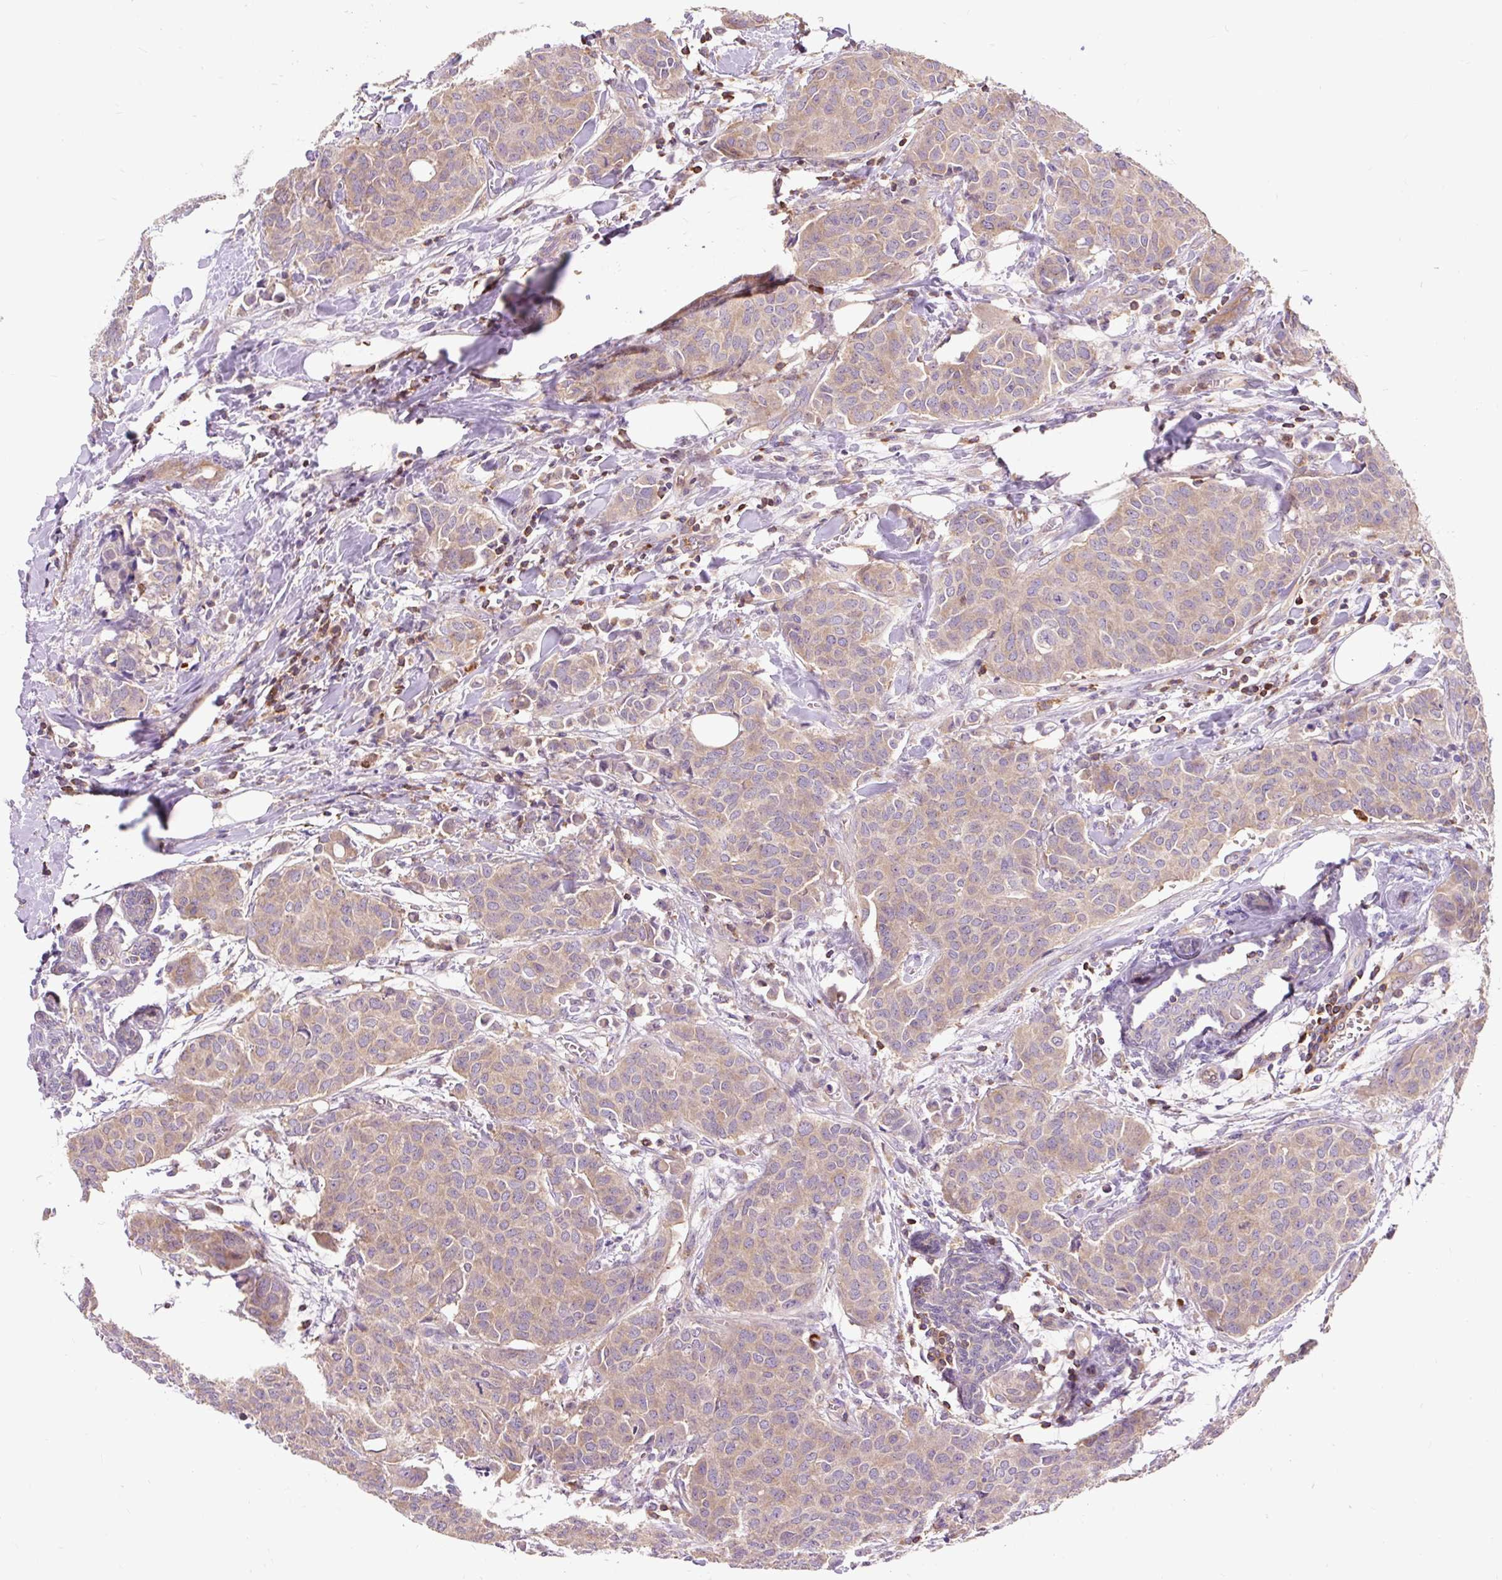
{"staining": {"intensity": "weak", "quantity": ">75%", "location": "cytoplasmic/membranous"}, "tissue": "breast cancer", "cell_type": "Tumor cells", "image_type": "cancer", "snomed": [{"axis": "morphology", "description": "Duct carcinoma"}, {"axis": "topography", "description": "Breast"}], "caption": "This is an image of immunohistochemistry staining of breast intraductal carcinoma, which shows weak staining in the cytoplasmic/membranous of tumor cells.", "gene": "CISD3", "patient": {"sex": "female", "age": 47}}